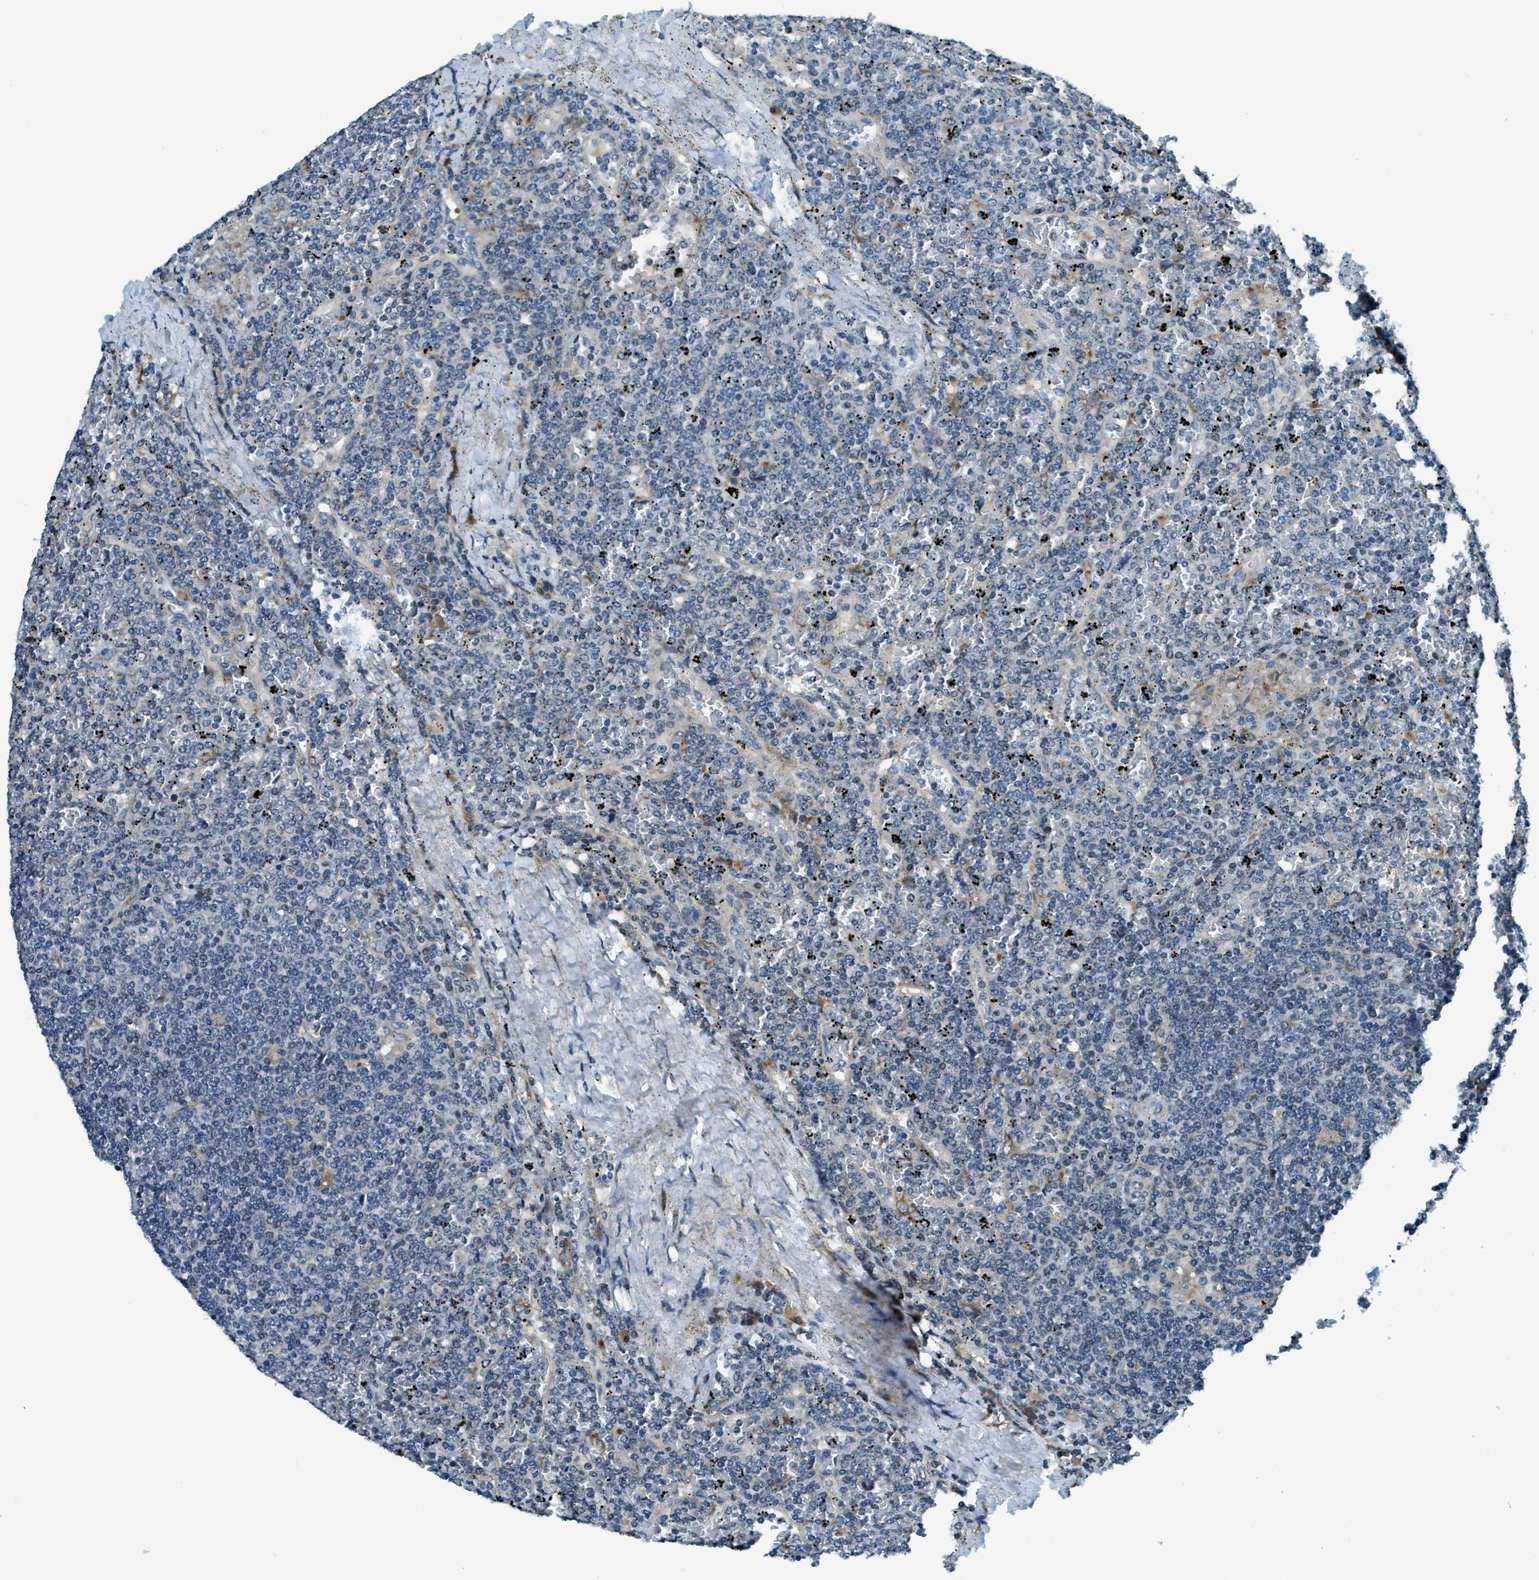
{"staining": {"intensity": "negative", "quantity": "none", "location": "none"}, "tissue": "lymphoma", "cell_type": "Tumor cells", "image_type": "cancer", "snomed": [{"axis": "morphology", "description": "Malignant lymphoma, non-Hodgkin's type, Low grade"}, {"axis": "topography", "description": "Spleen"}], "caption": "Immunohistochemistry photomicrograph of lymphoma stained for a protein (brown), which demonstrates no expression in tumor cells.", "gene": "GINM1", "patient": {"sex": "female", "age": 19}}